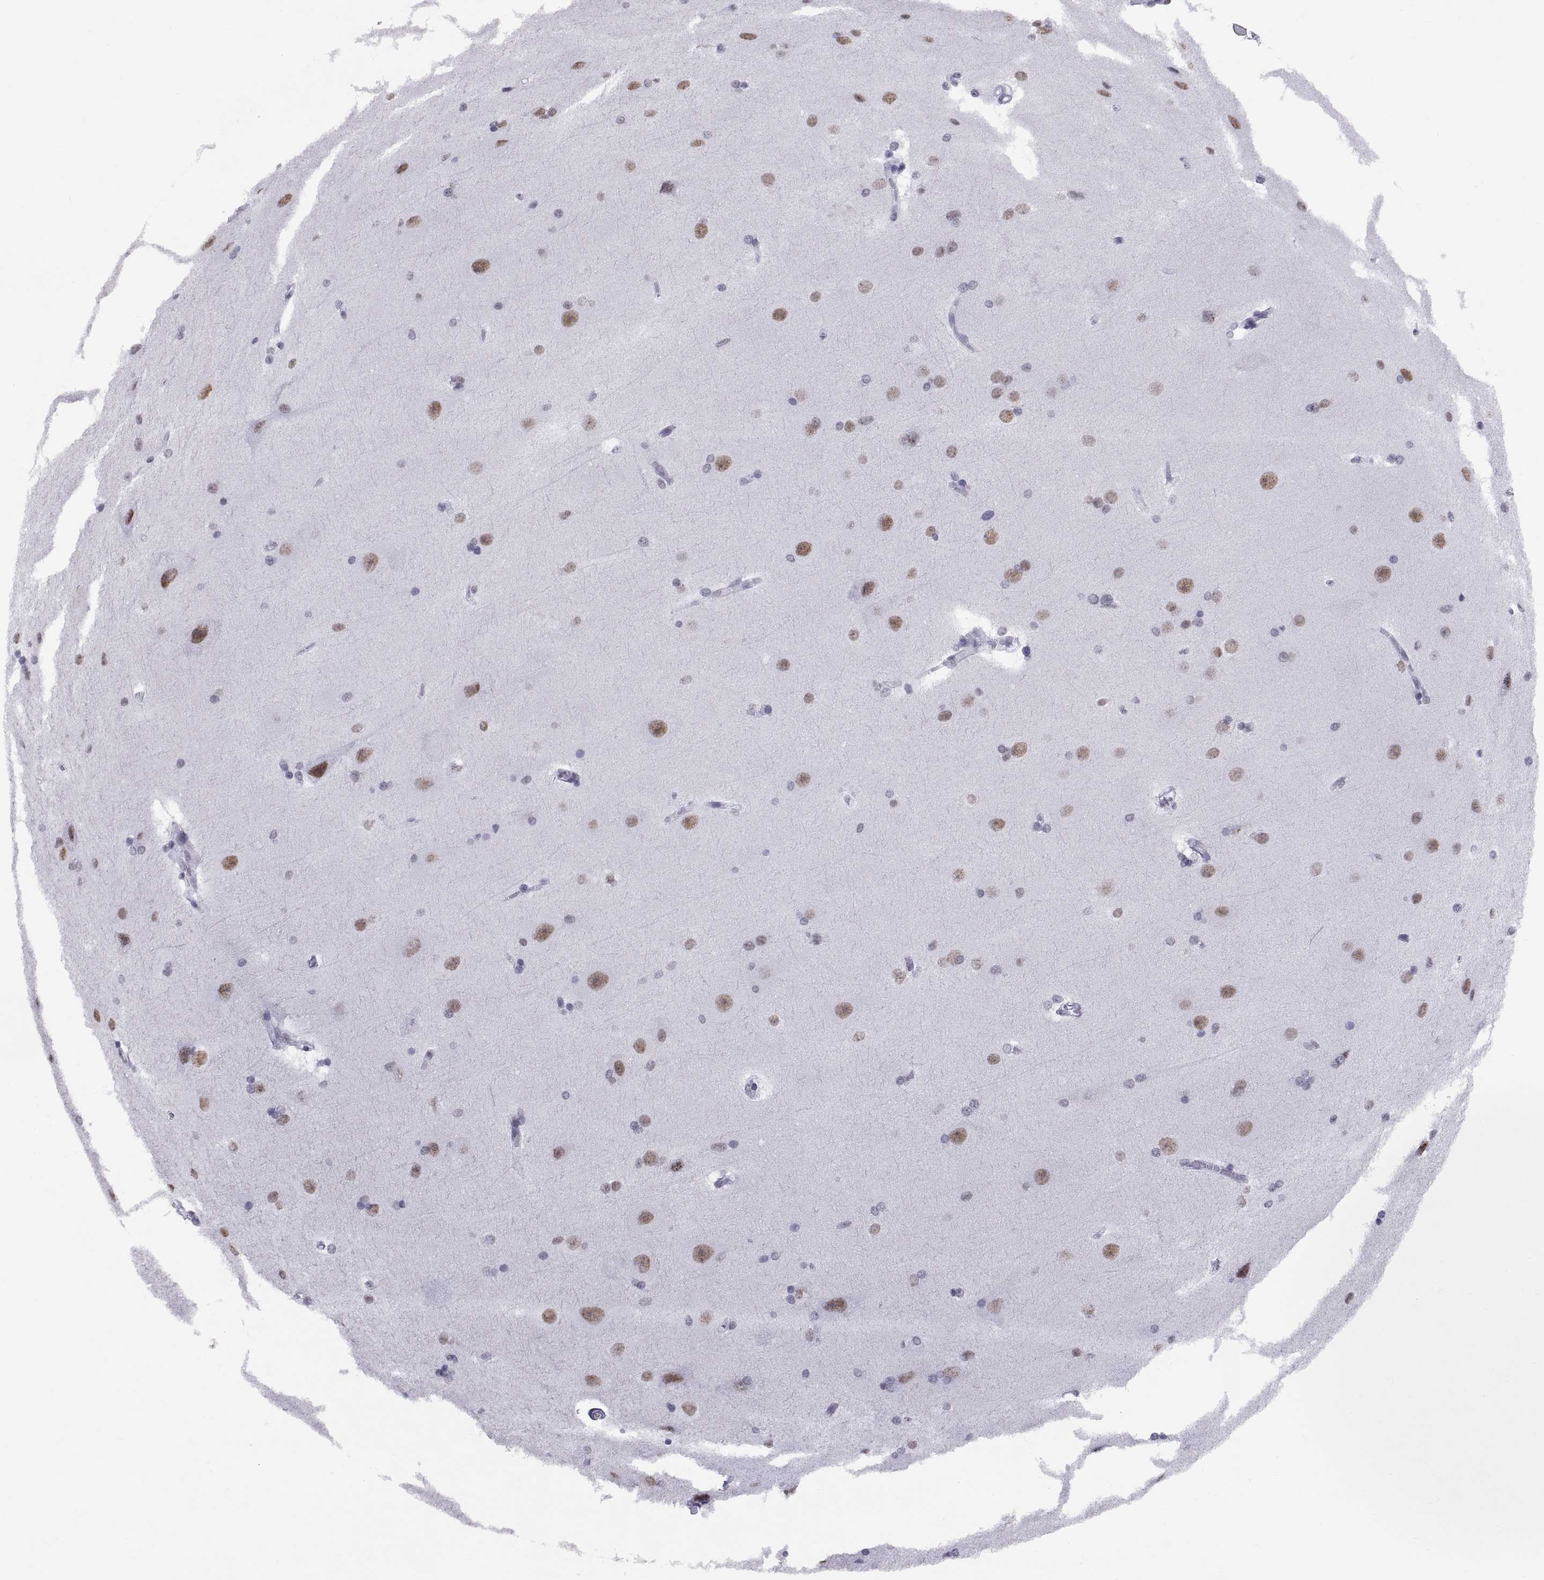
{"staining": {"intensity": "strong", "quantity": "25%-75%", "location": "nuclear"}, "tissue": "hippocampus", "cell_type": "Glial cells", "image_type": "normal", "snomed": [{"axis": "morphology", "description": "Normal tissue, NOS"}, {"axis": "topography", "description": "Cerebral cortex"}, {"axis": "topography", "description": "Hippocampus"}], "caption": "The histopathology image displays a brown stain indicating the presence of a protein in the nuclear of glial cells in hippocampus.", "gene": "NEUROD6", "patient": {"sex": "female", "age": 19}}